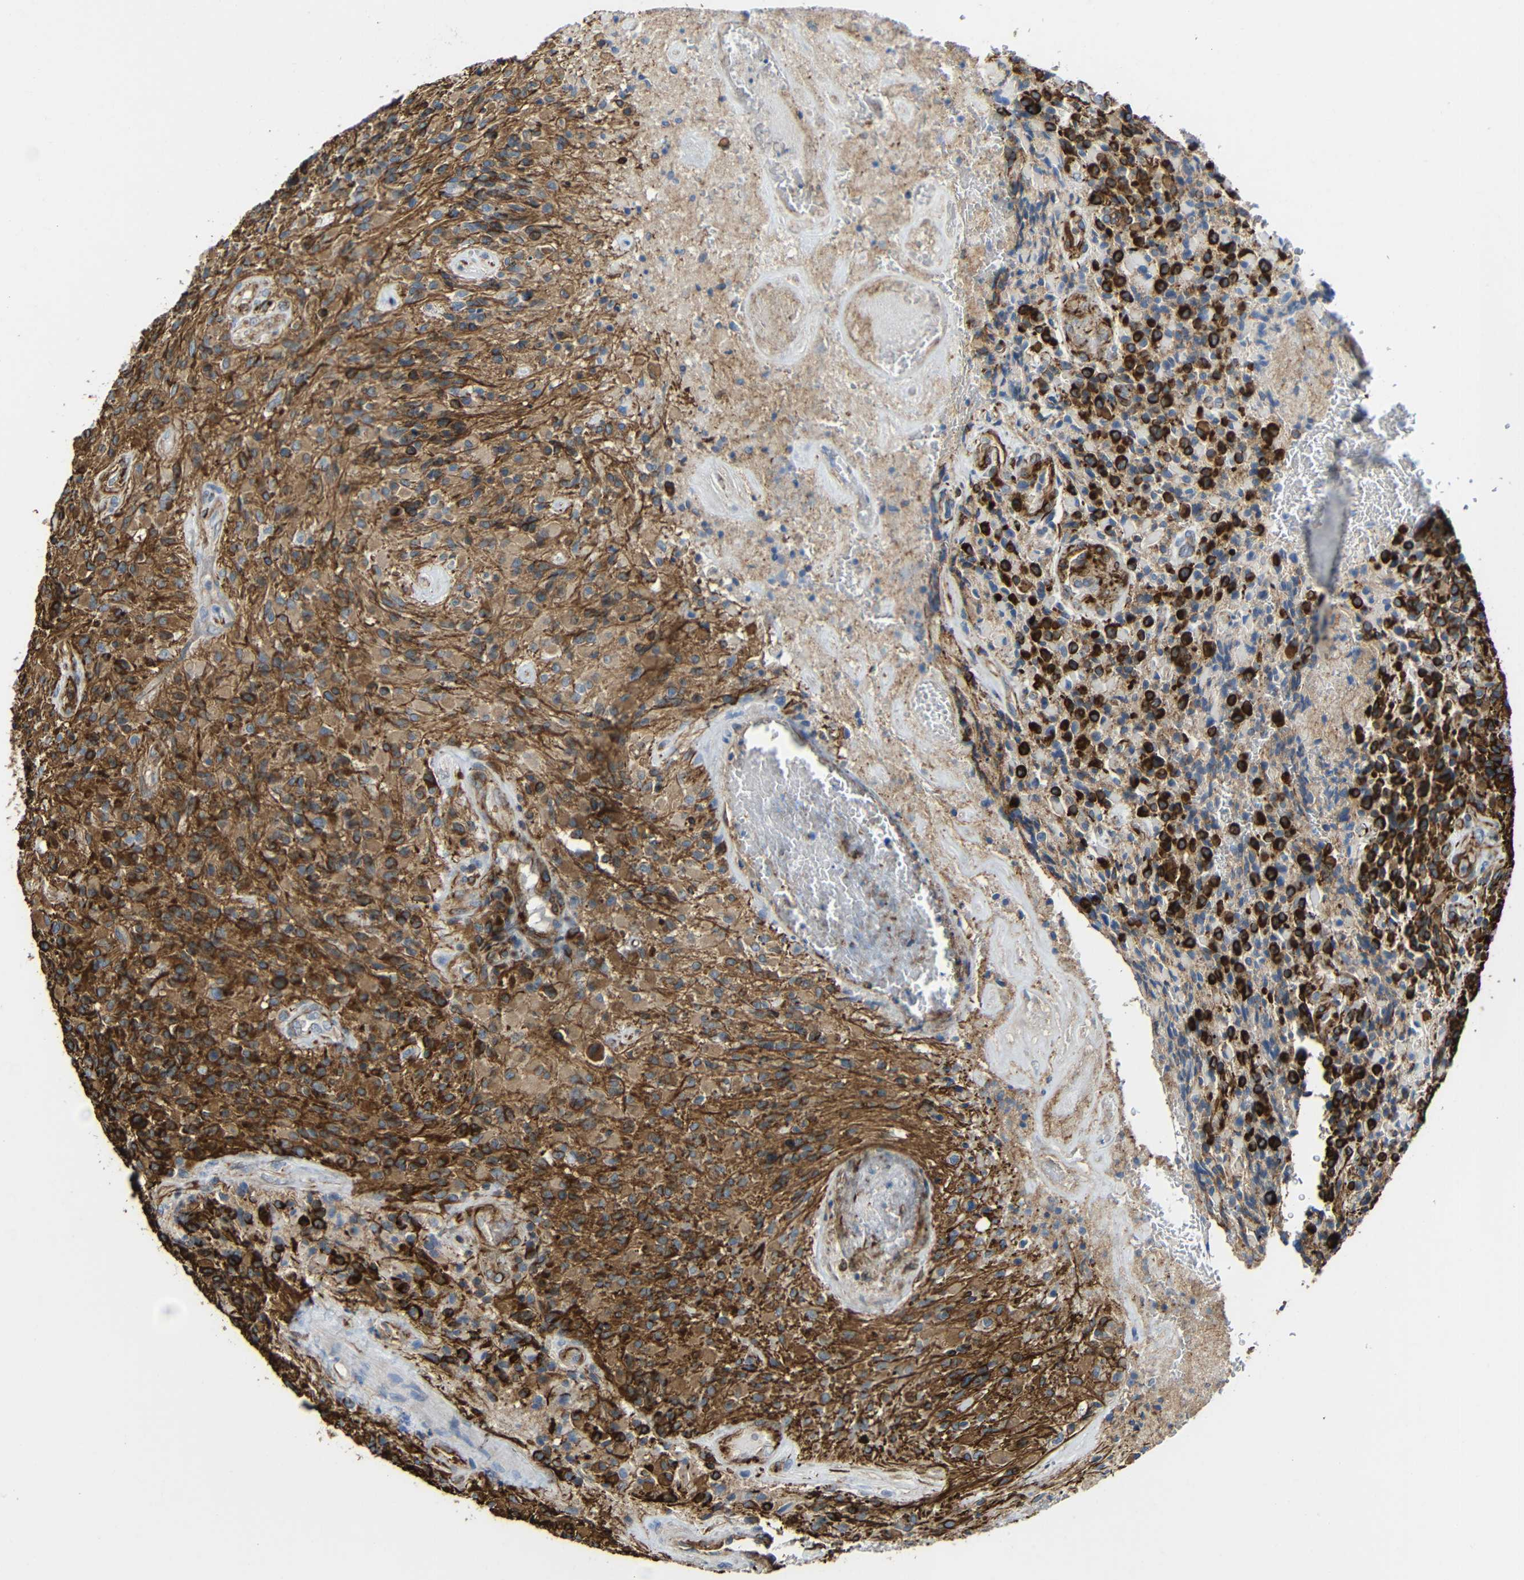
{"staining": {"intensity": "strong", "quantity": ">75%", "location": "cytoplasmic/membranous"}, "tissue": "glioma", "cell_type": "Tumor cells", "image_type": "cancer", "snomed": [{"axis": "morphology", "description": "Glioma, malignant, High grade"}, {"axis": "topography", "description": "Brain"}], "caption": "Malignant glioma (high-grade) tissue shows strong cytoplasmic/membranous staining in about >75% of tumor cells, visualized by immunohistochemistry.", "gene": "IGSF10", "patient": {"sex": "male", "age": 71}}